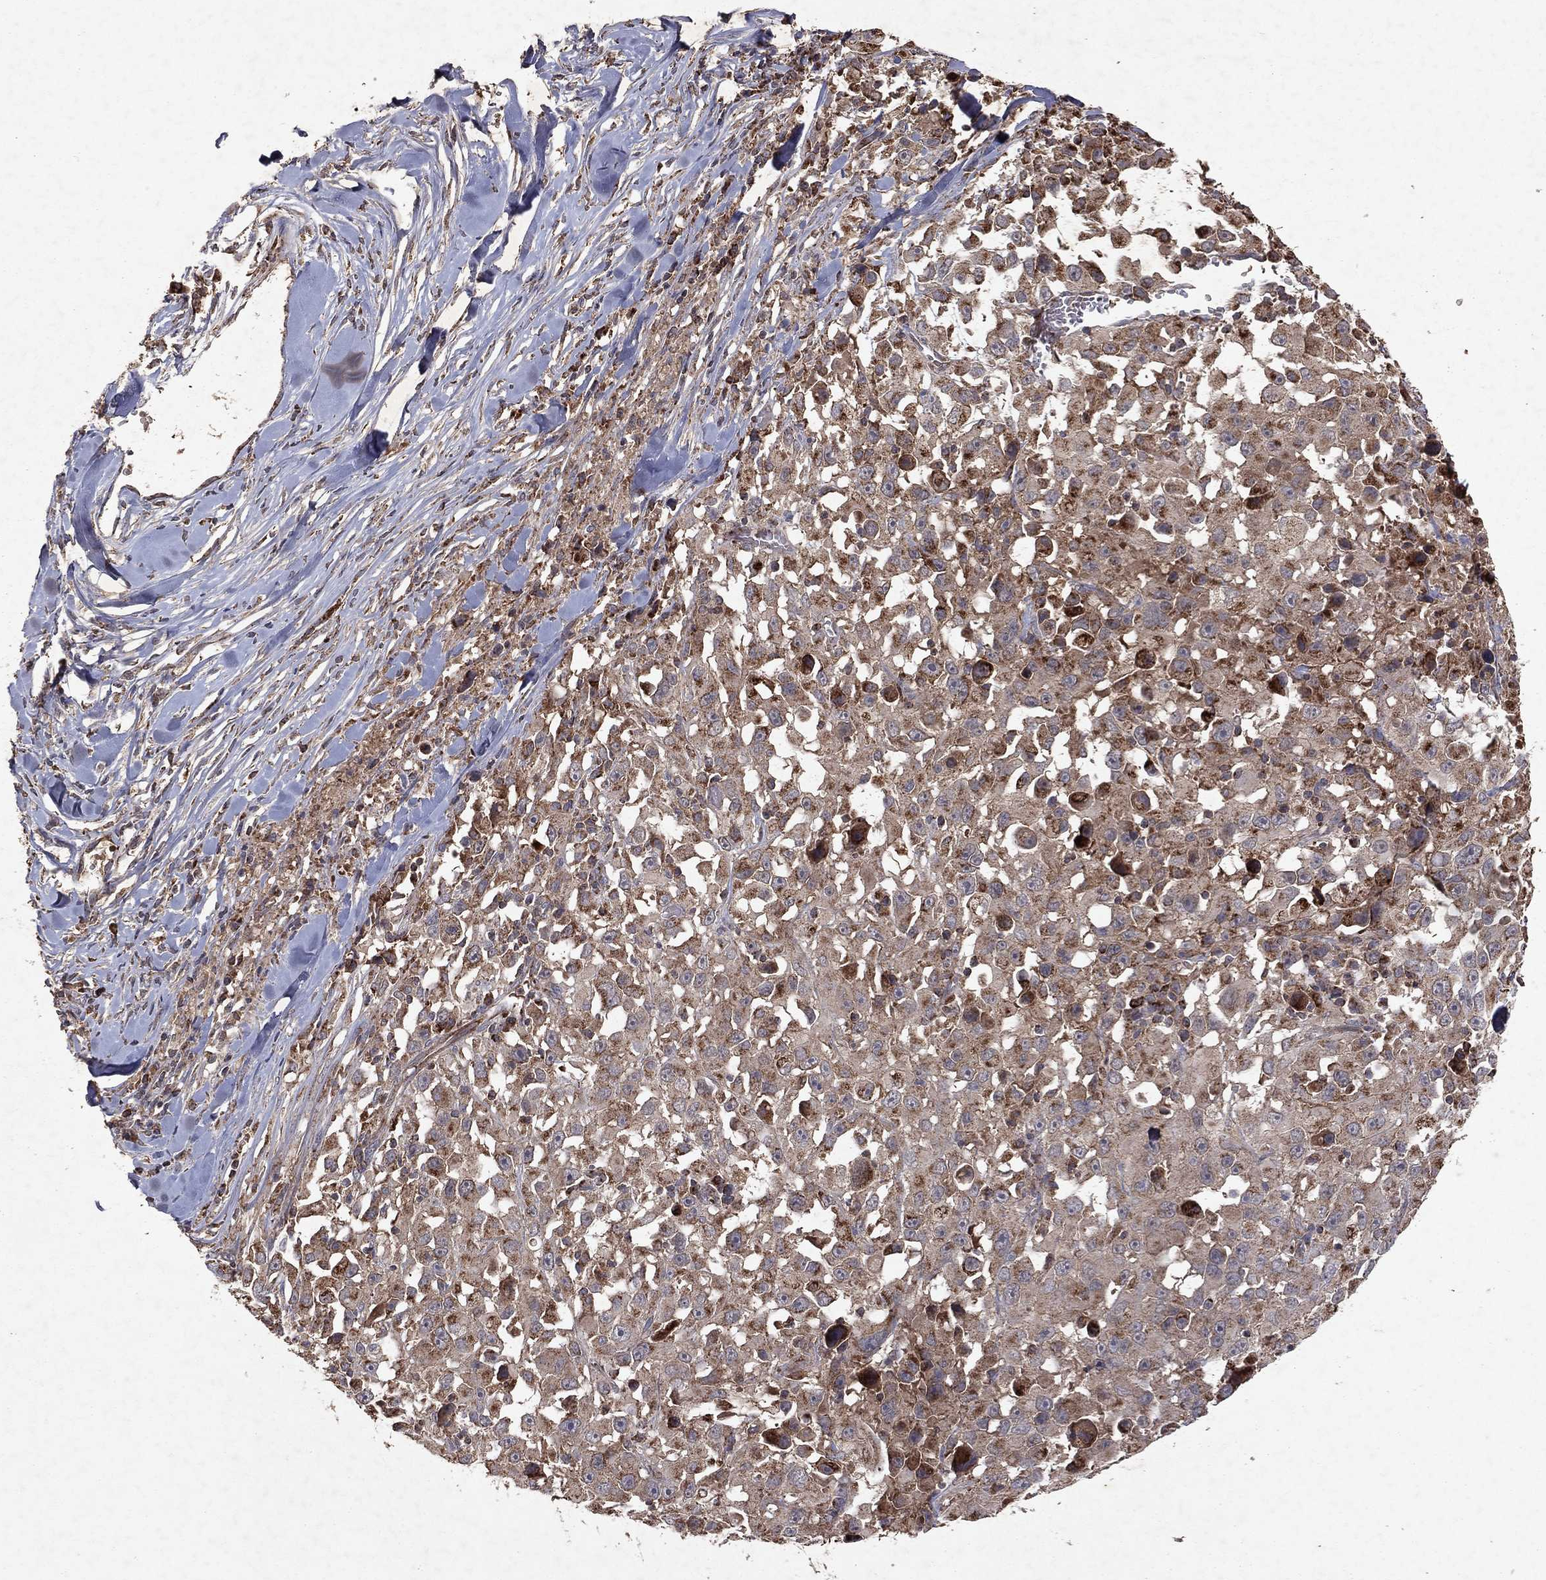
{"staining": {"intensity": "moderate", "quantity": "<25%", "location": "cytoplasmic/membranous"}, "tissue": "melanoma", "cell_type": "Tumor cells", "image_type": "cancer", "snomed": [{"axis": "morphology", "description": "Malignant melanoma, Metastatic site"}, {"axis": "topography", "description": "Lymph node"}], "caption": "Brown immunohistochemical staining in human malignant melanoma (metastatic site) demonstrates moderate cytoplasmic/membranous positivity in approximately <25% of tumor cells.", "gene": "PYROXD2", "patient": {"sex": "male", "age": 50}}